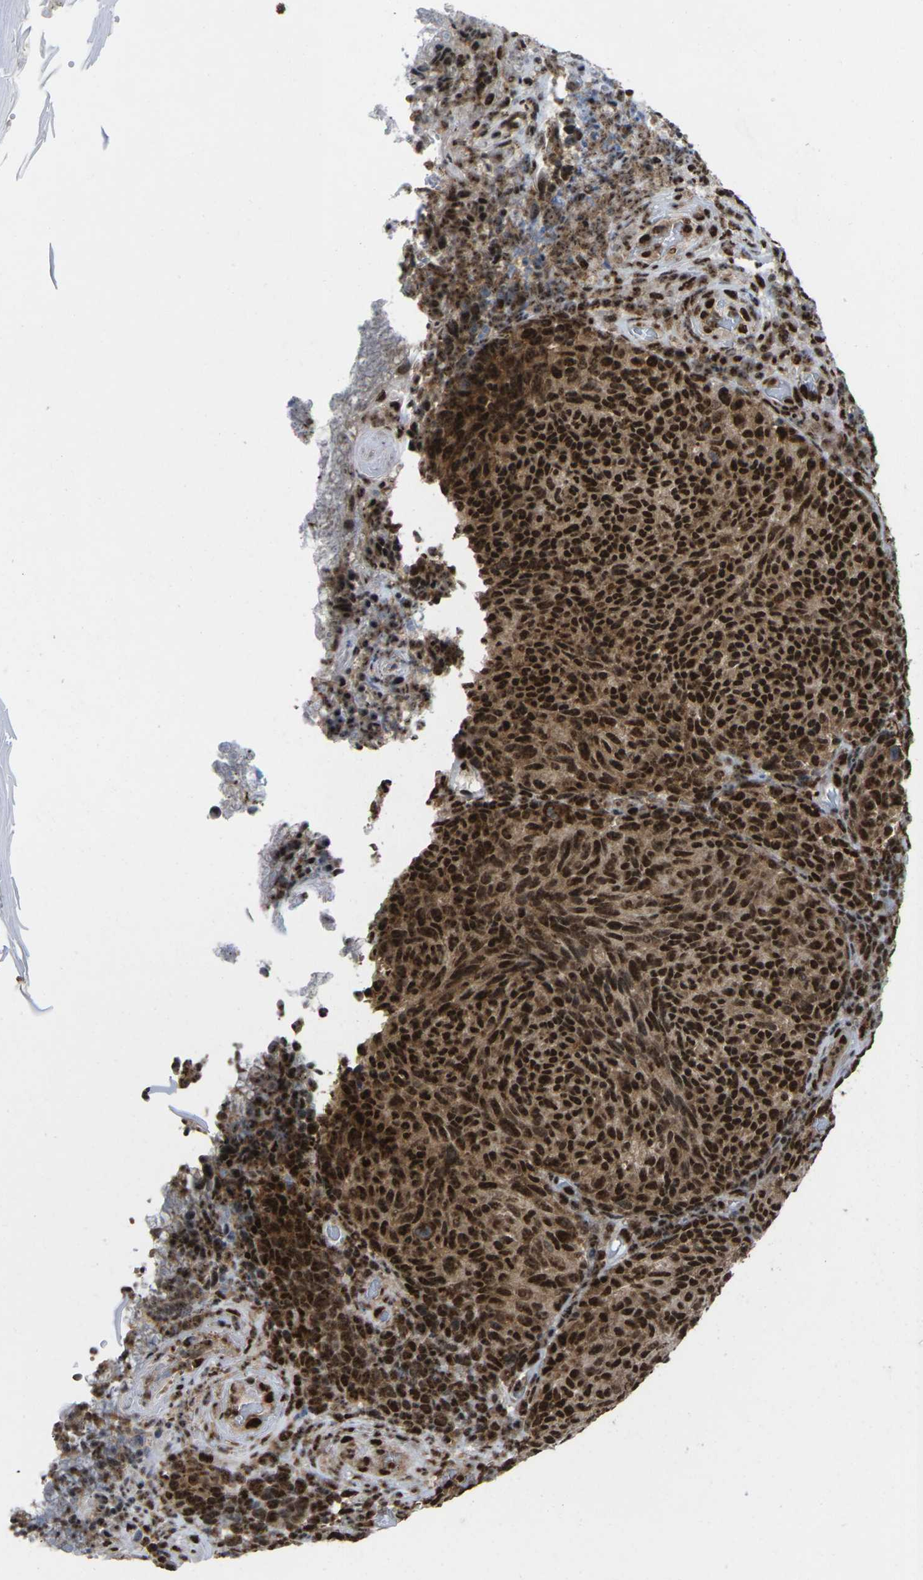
{"staining": {"intensity": "strong", "quantity": ">75%", "location": "cytoplasmic/membranous,nuclear"}, "tissue": "melanoma", "cell_type": "Tumor cells", "image_type": "cancer", "snomed": [{"axis": "morphology", "description": "Malignant melanoma, NOS"}, {"axis": "topography", "description": "Skin"}], "caption": "Melanoma tissue reveals strong cytoplasmic/membranous and nuclear staining in about >75% of tumor cells", "gene": "MAGOH", "patient": {"sex": "female", "age": 73}}